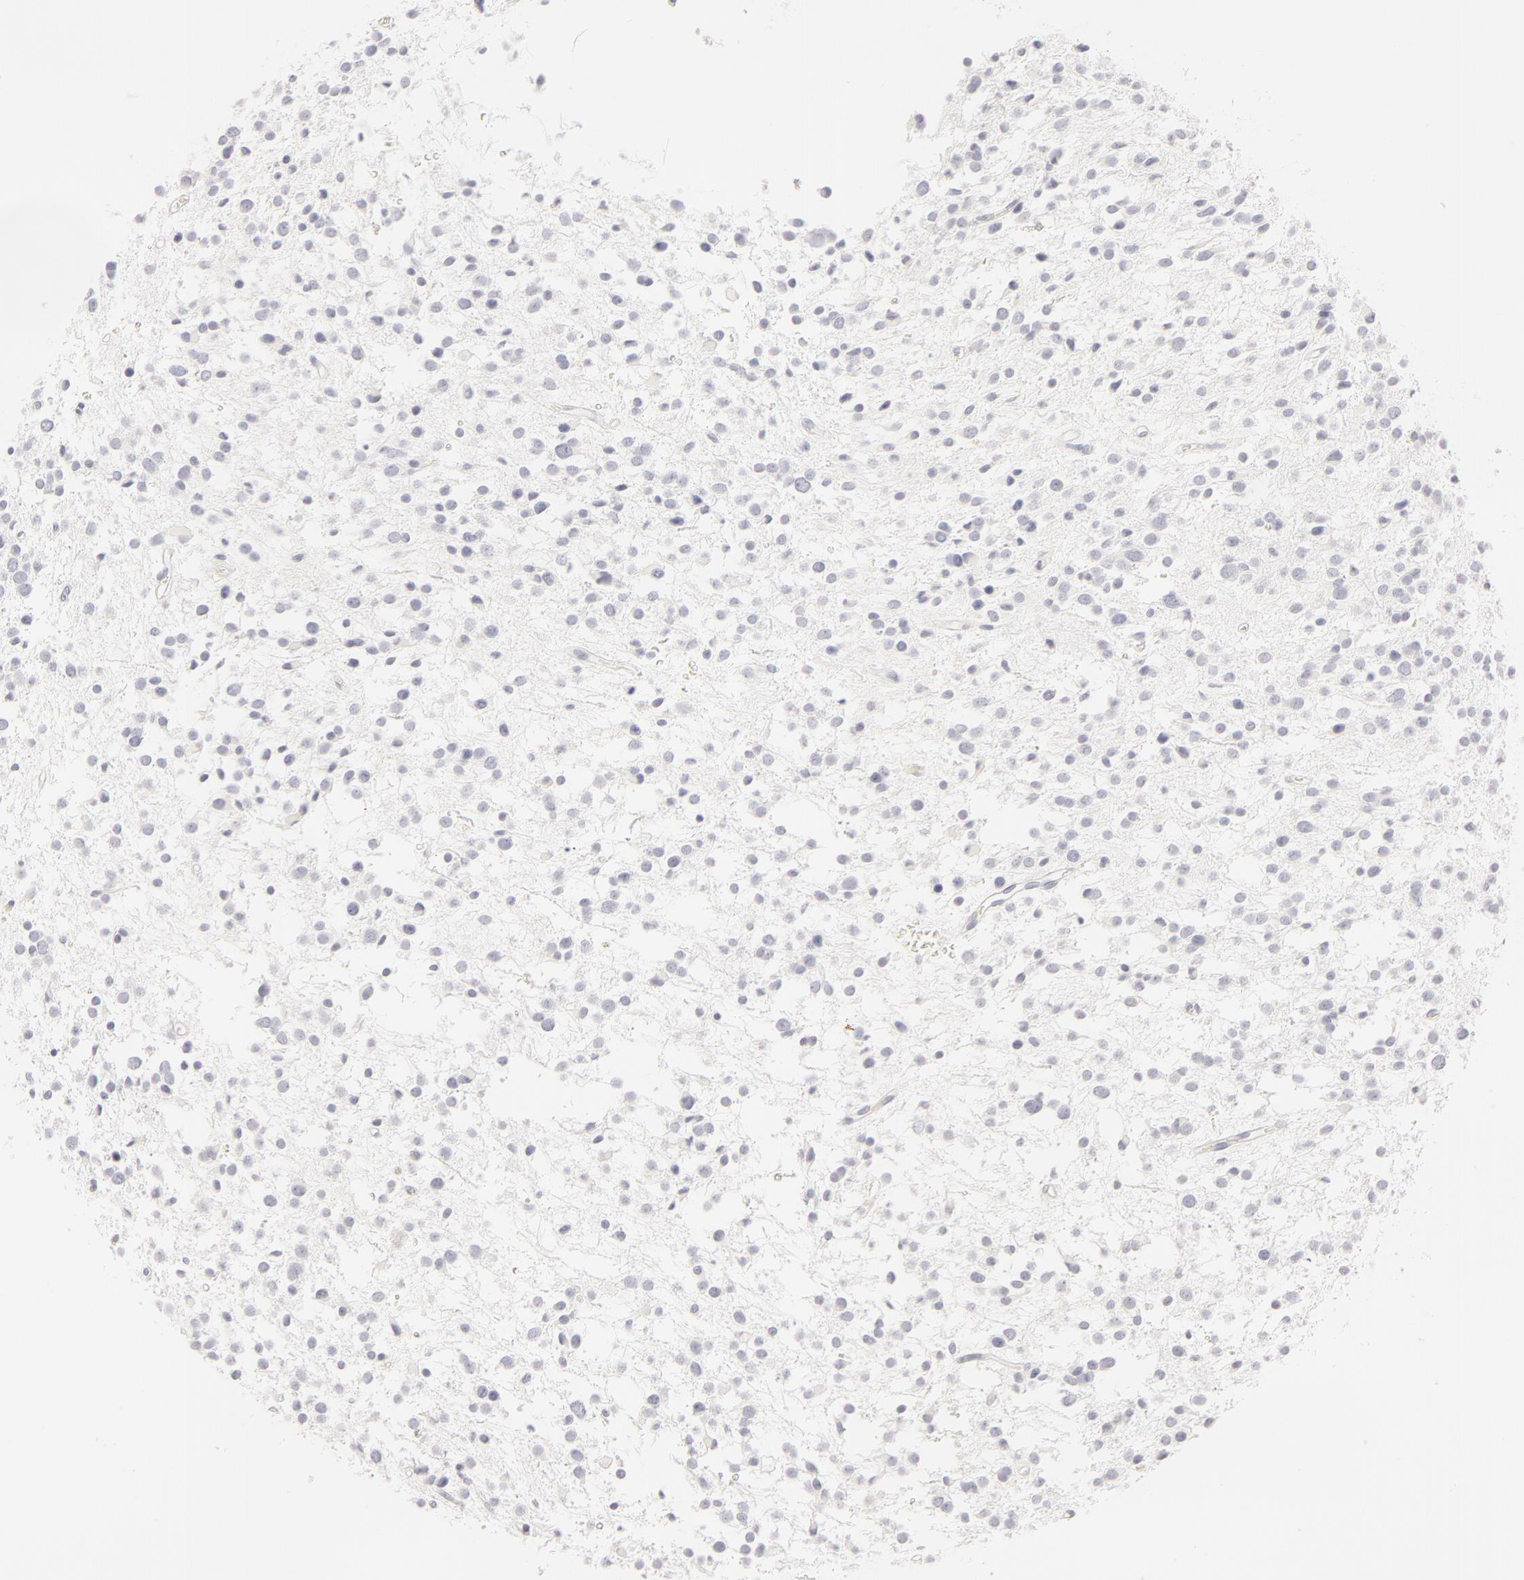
{"staining": {"intensity": "negative", "quantity": "none", "location": "none"}, "tissue": "glioma", "cell_type": "Tumor cells", "image_type": "cancer", "snomed": [{"axis": "morphology", "description": "Glioma, malignant, Low grade"}, {"axis": "topography", "description": "Brain"}], "caption": "This is an immunohistochemistry histopathology image of human glioma. There is no positivity in tumor cells.", "gene": "LGALS7B", "patient": {"sex": "female", "age": 36}}